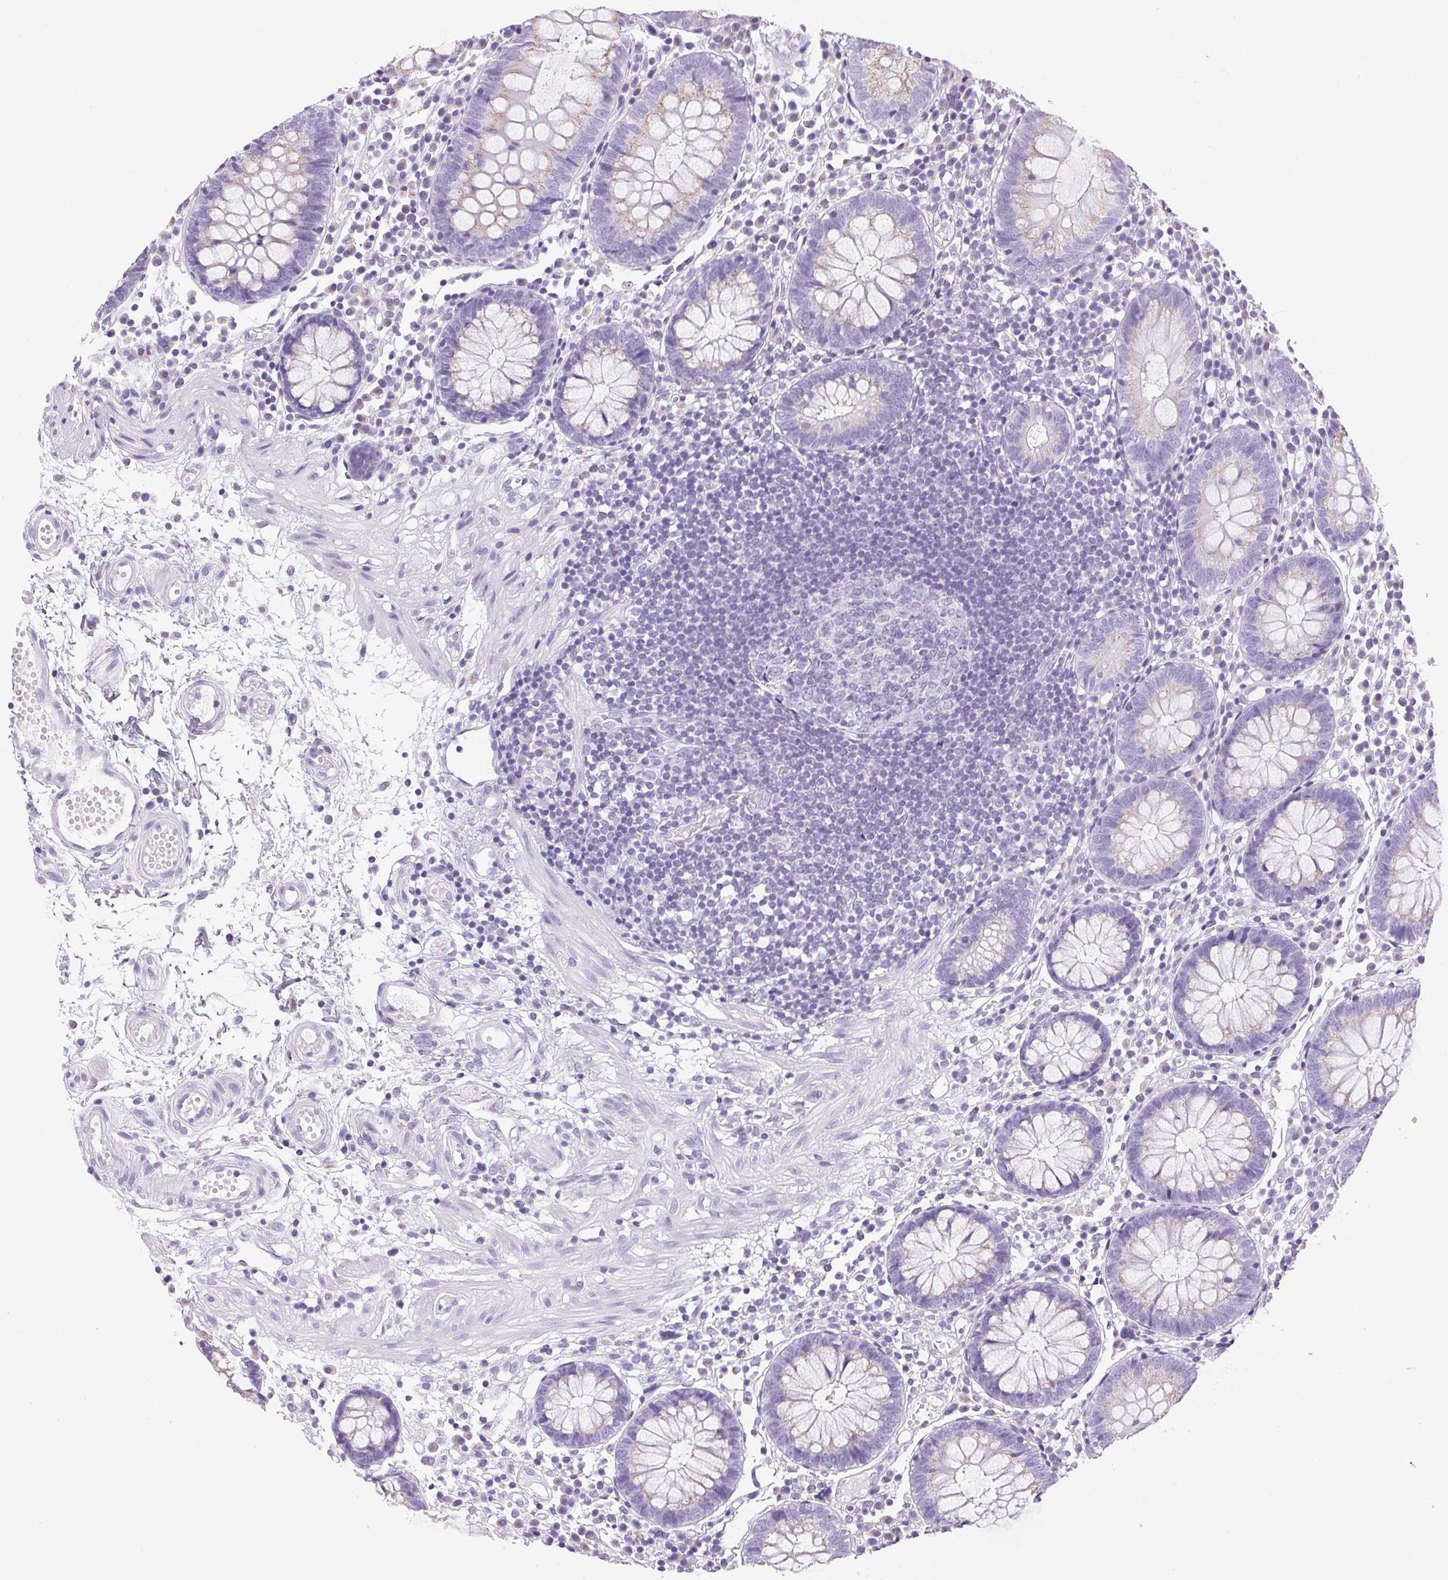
{"staining": {"intensity": "negative", "quantity": "none", "location": "none"}, "tissue": "colon", "cell_type": "Endothelial cells", "image_type": "normal", "snomed": [{"axis": "morphology", "description": "Normal tissue, NOS"}, {"axis": "morphology", "description": "Adenocarcinoma, NOS"}, {"axis": "topography", "description": "Colon"}], "caption": "Immunohistochemistry image of normal colon: human colon stained with DAB (3,3'-diaminobenzidine) demonstrates no significant protein positivity in endothelial cells.", "gene": "SERPINB3", "patient": {"sex": "male", "age": 83}}